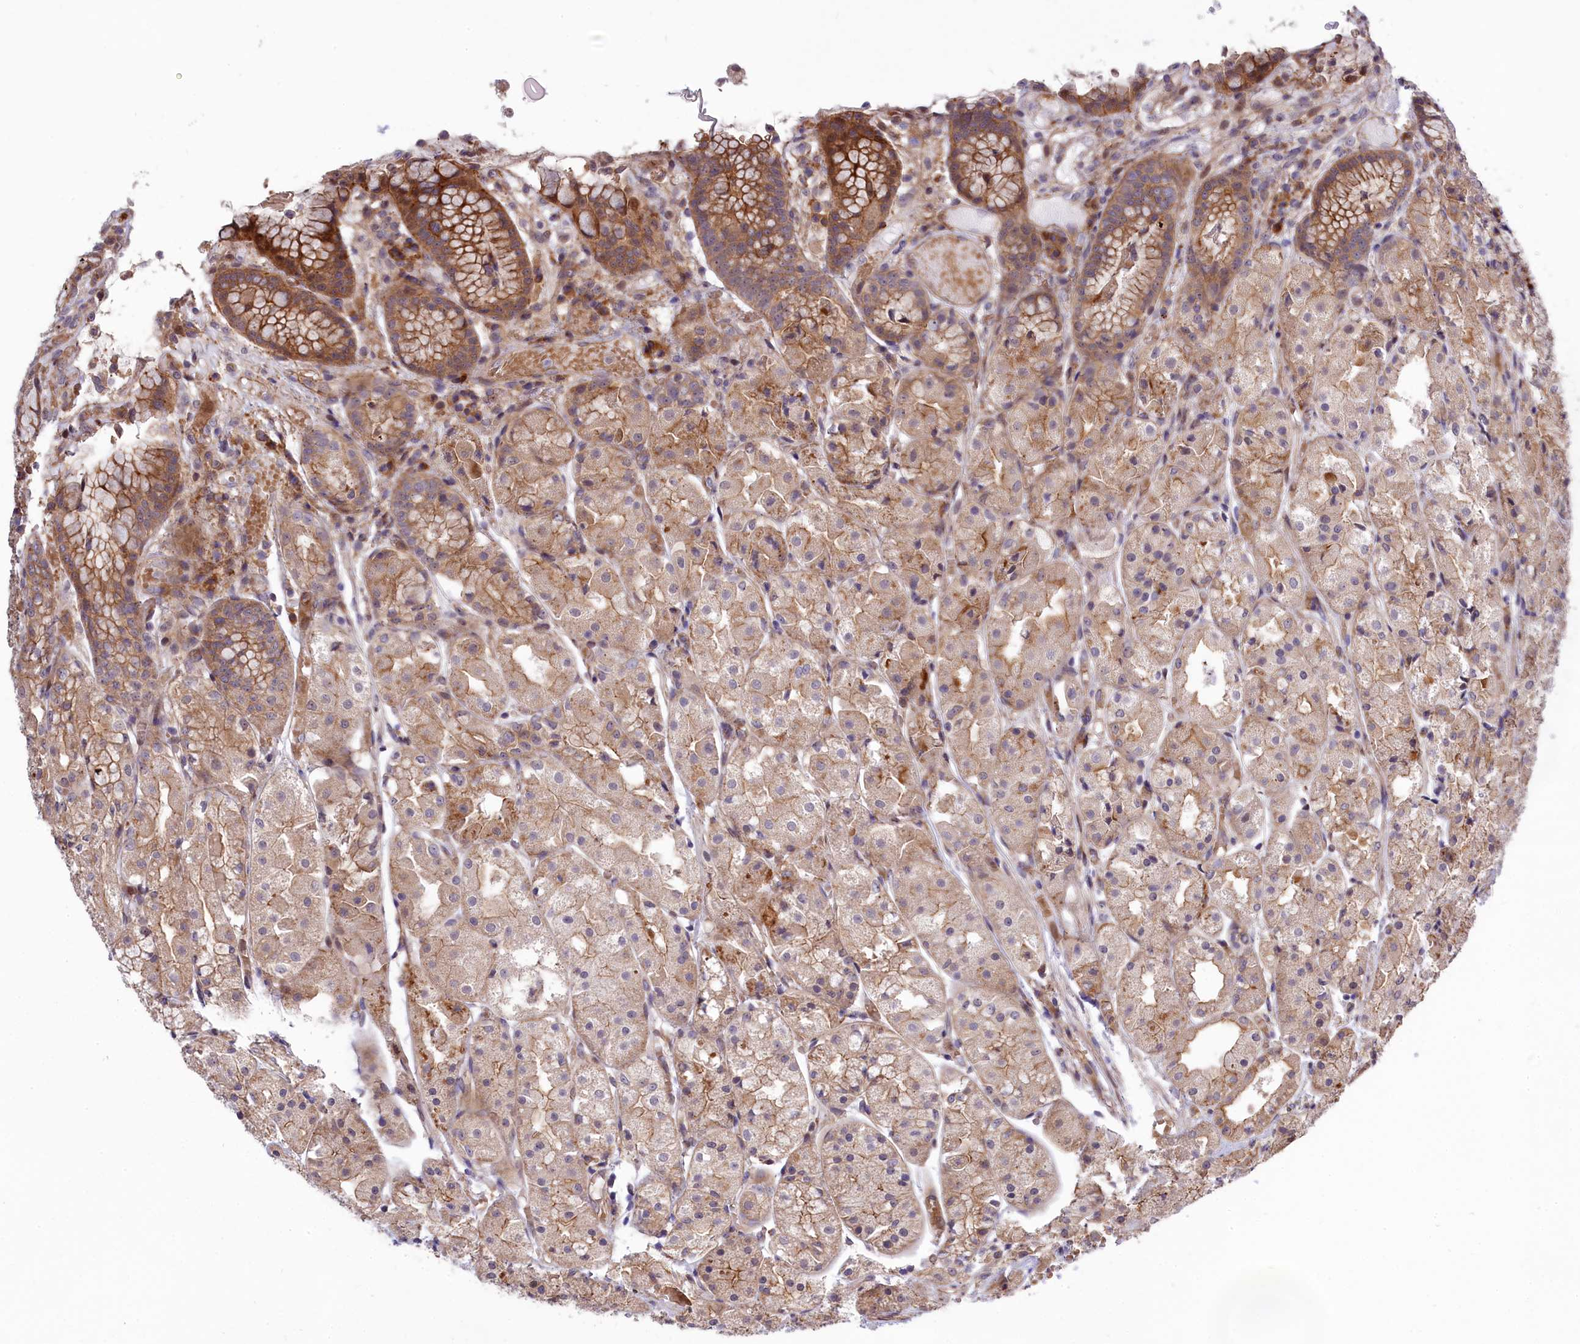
{"staining": {"intensity": "strong", "quantity": "25%-75%", "location": "cytoplasmic/membranous"}, "tissue": "stomach", "cell_type": "Glandular cells", "image_type": "normal", "snomed": [{"axis": "morphology", "description": "Normal tissue, NOS"}, {"axis": "topography", "description": "Stomach, upper"}], "caption": "This photomicrograph shows benign stomach stained with immunohistochemistry to label a protein in brown. The cytoplasmic/membranous of glandular cells show strong positivity for the protein. Nuclei are counter-stained blue.", "gene": "DDX60L", "patient": {"sex": "male", "age": 72}}